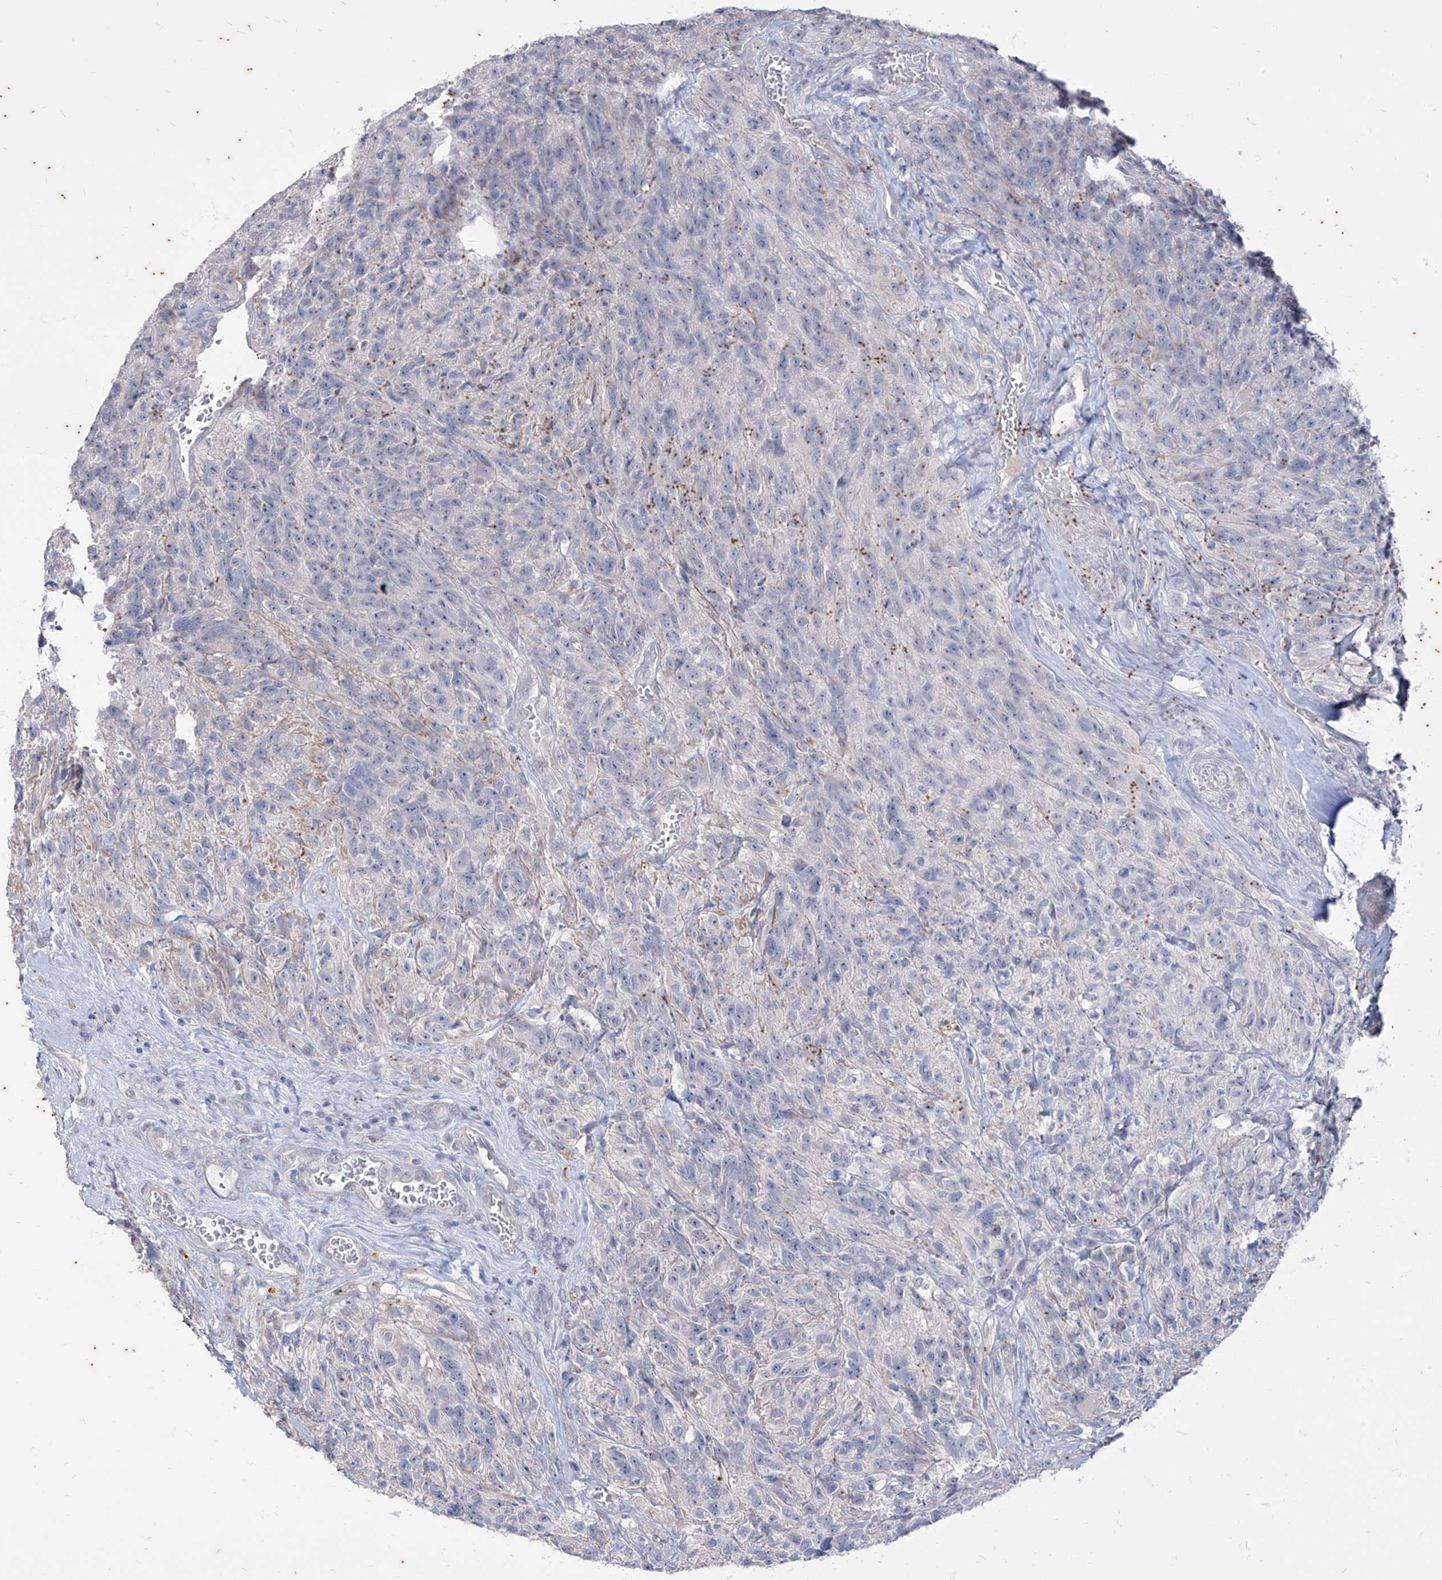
{"staining": {"intensity": "negative", "quantity": "none", "location": "none"}, "tissue": "glioma", "cell_type": "Tumor cells", "image_type": "cancer", "snomed": [{"axis": "morphology", "description": "Glioma, malignant, High grade"}, {"axis": "topography", "description": "Brain"}], "caption": "An immunohistochemistry (IHC) image of glioma is shown. There is no staining in tumor cells of glioma. The staining was performed using DAB to visualize the protein expression in brown, while the nuclei were stained in blue with hematoxylin (Magnification: 20x).", "gene": "PHF20L1", "patient": {"sex": "male", "age": 69}}